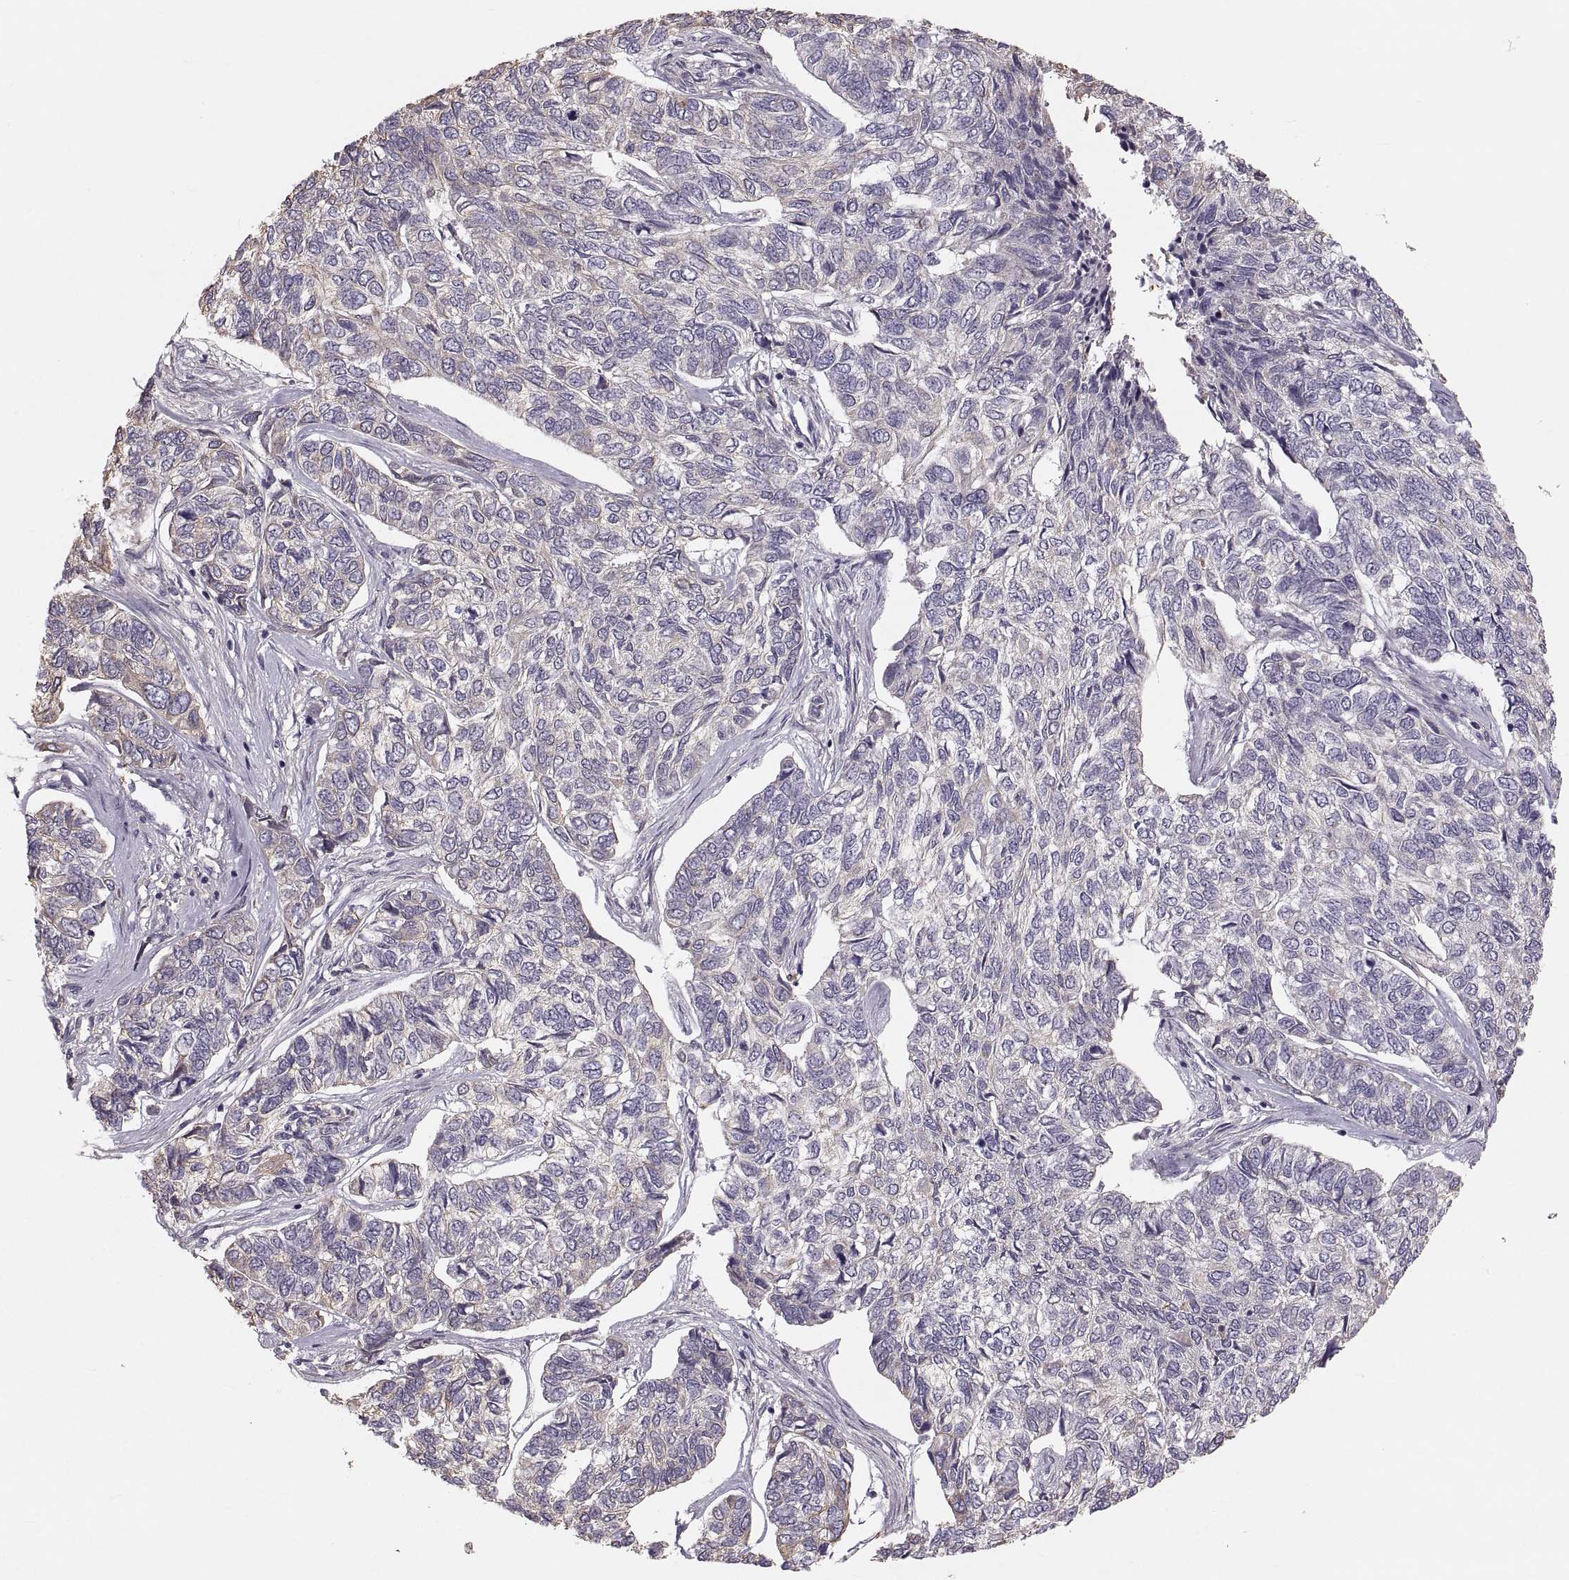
{"staining": {"intensity": "negative", "quantity": "none", "location": "none"}, "tissue": "skin cancer", "cell_type": "Tumor cells", "image_type": "cancer", "snomed": [{"axis": "morphology", "description": "Basal cell carcinoma"}, {"axis": "topography", "description": "Skin"}], "caption": "This is an immunohistochemistry micrograph of basal cell carcinoma (skin). There is no staining in tumor cells.", "gene": "RUNDC3A", "patient": {"sex": "female", "age": 65}}